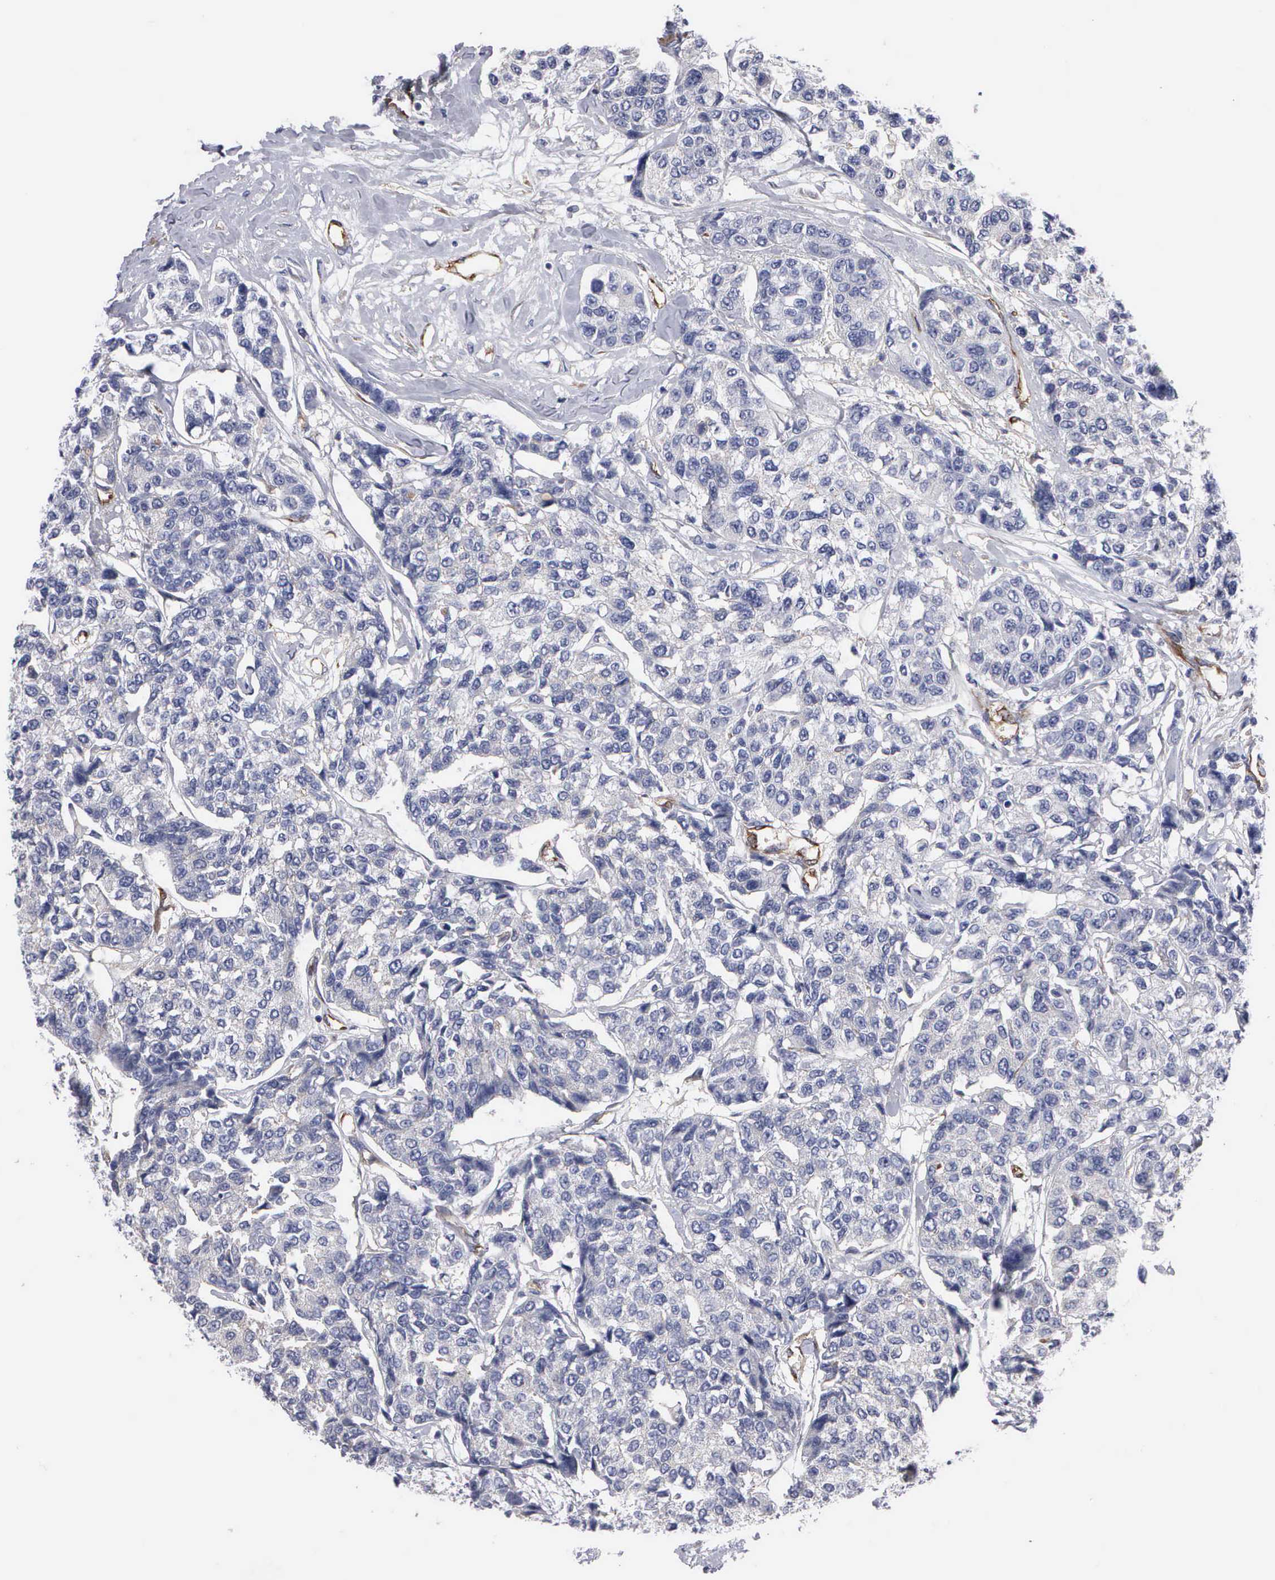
{"staining": {"intensity": "negative", "quantity": "none", "location": "none"}, "tissue": "breast cancer", "cell_type": "Tumor cells", "image_type": "cancer", "snomed": [{"axis": "morphology", "description": "Duct carcinoma"}, {"axis": "topography", "description": "Breast"}], "caption": "The micrograph shows no staining of tumor cells in infiltrating ductal carcinoma (breast).", "gene": "RDX", "patient": {"sex": "female", "age": 51}}